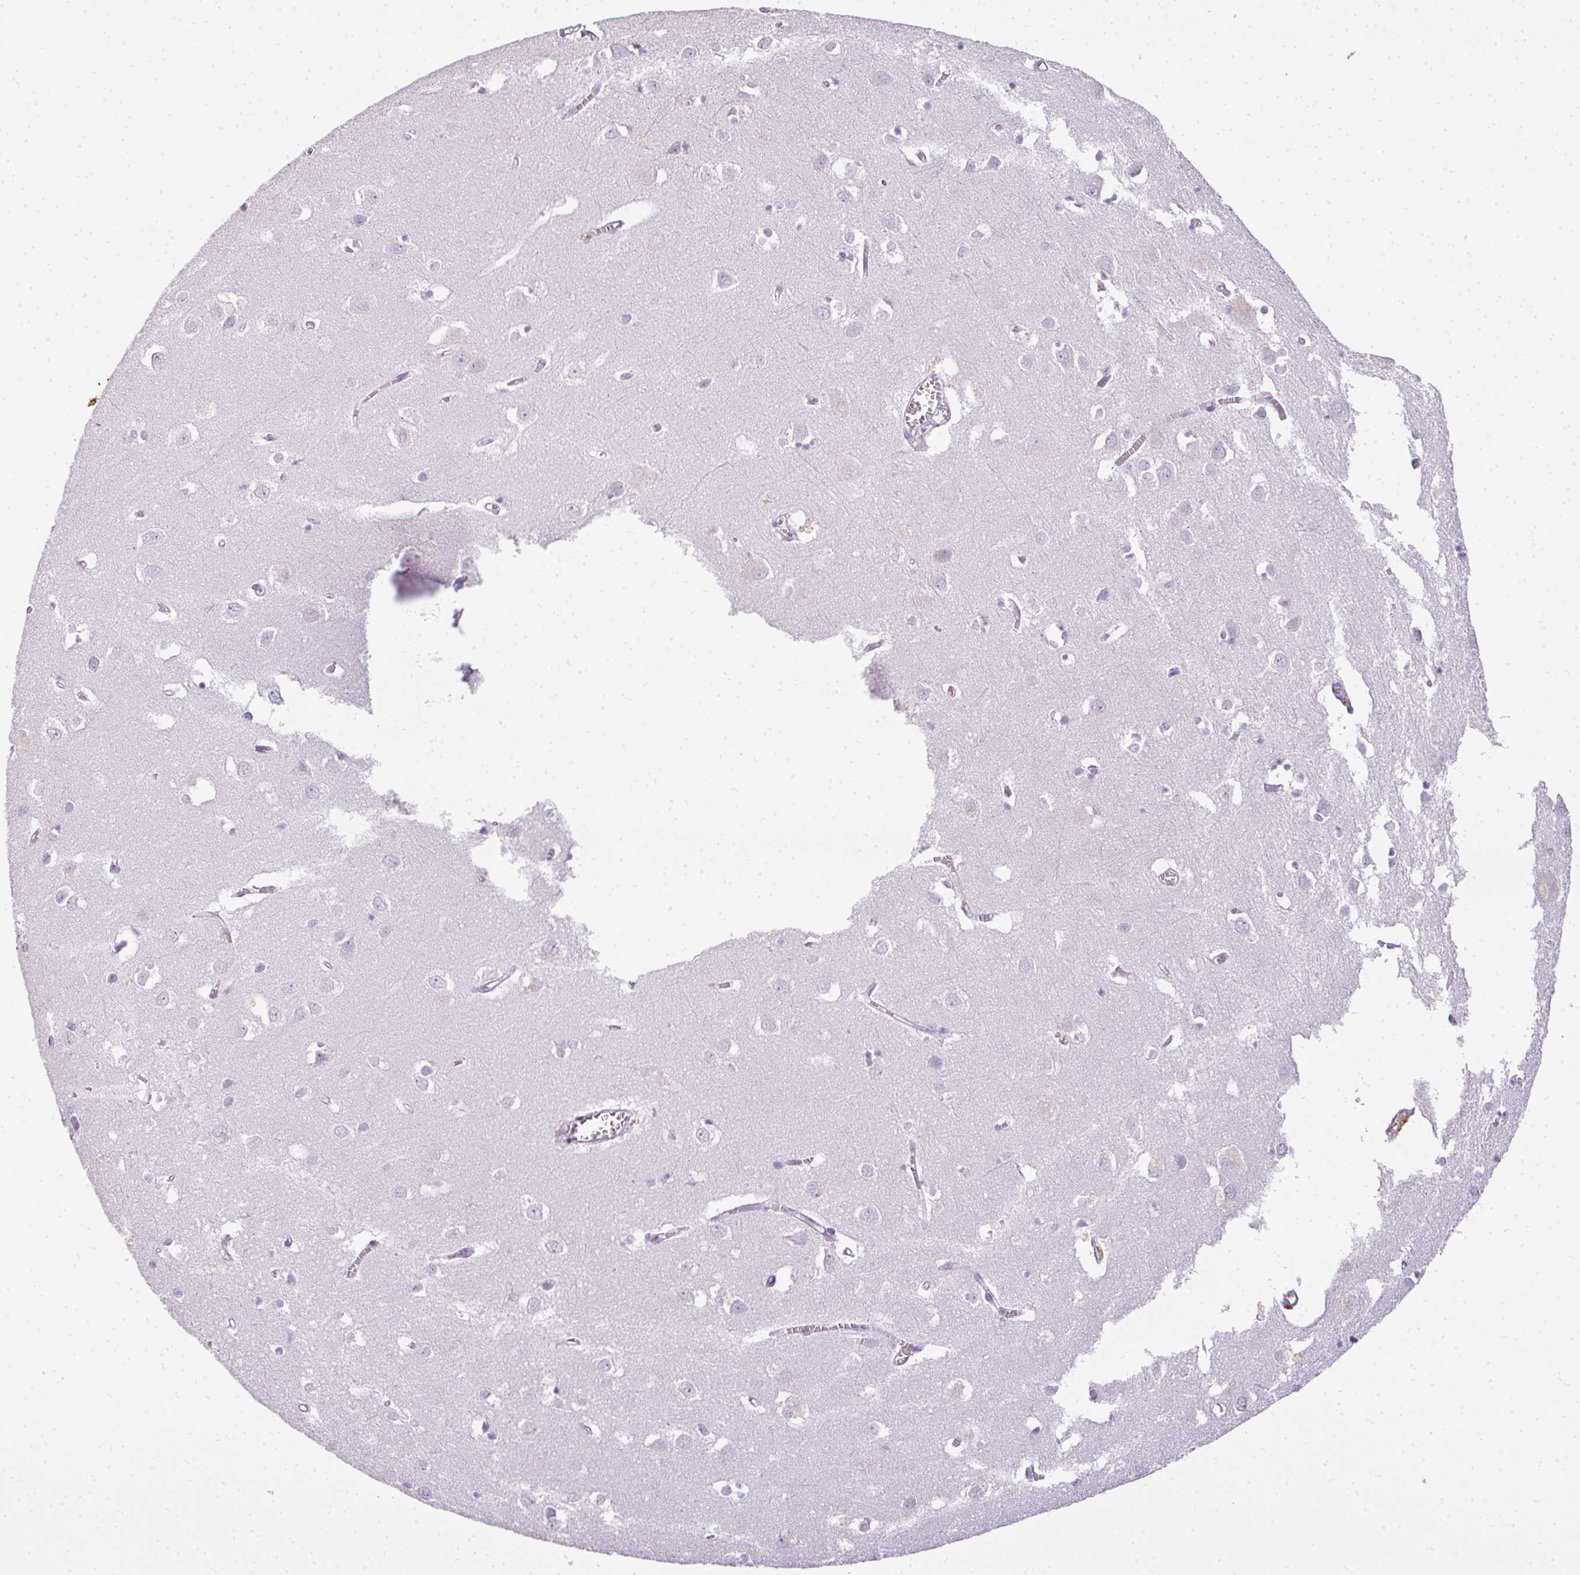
{"staining": {"intensity": "negative", "quantity": "none", "location": "none"}, "tissue": "cerebral cortex", "cell_type": "Endothelial cells", "image_type": "normal", "snomed": [{"axis": "morphology", "description": "Normal tissue, NOS"}, {"axis": "topography", "description": "Cerebral cortex"}], "caption": "Immunohistochemistry of unremarkable cerebral cortex reveals no positivity in endothelial cells. The staining is performed using DAB (3,3'-diaminobenzidine) brown chromogen with nuclei counter-stained in using hematoxylin.", "gene": "RBMY1A1", "patient": {"sex": "male", "age": 70}}